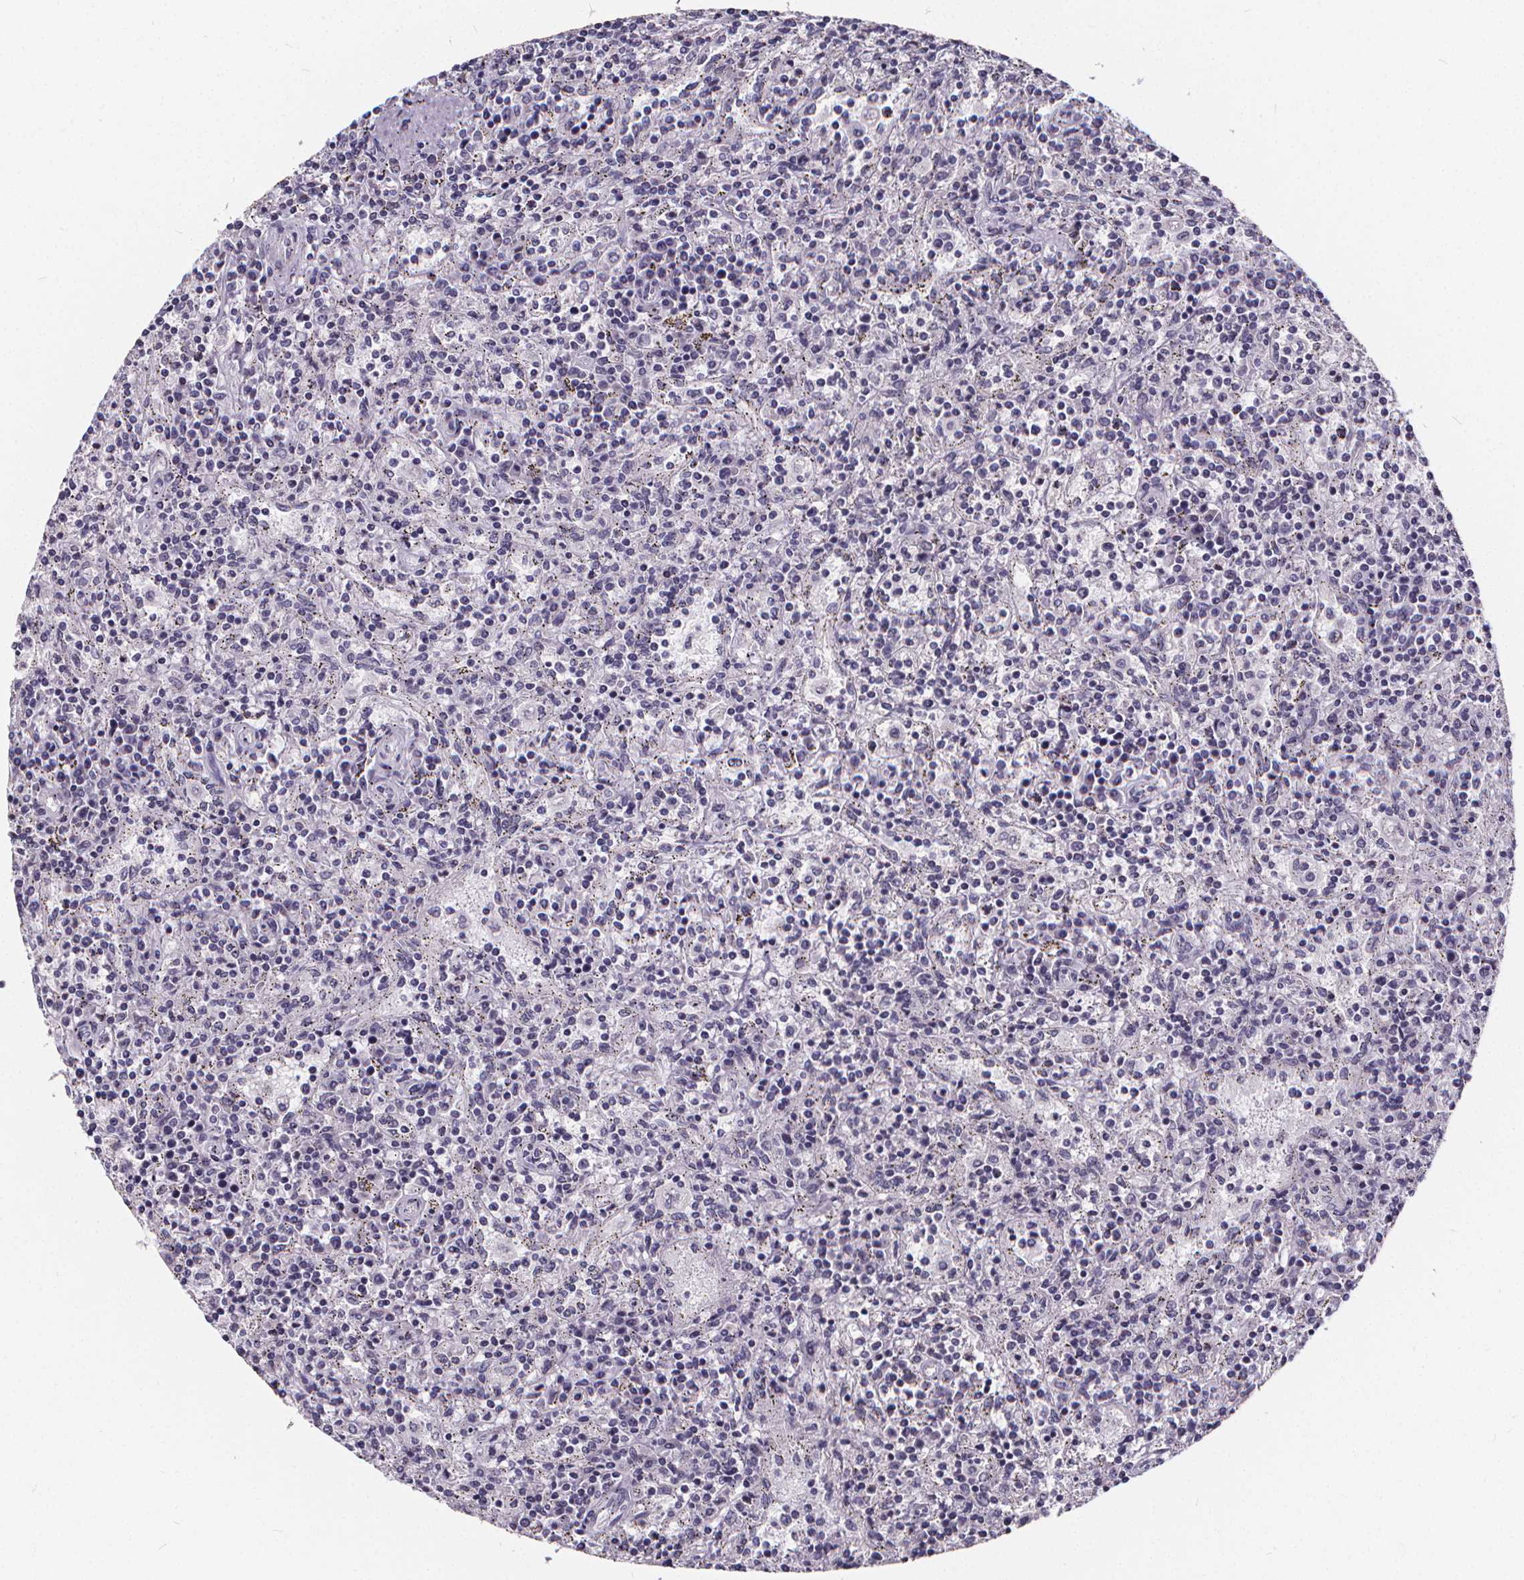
{"staining": {"intensity": "negative", "quantity": "none", "location": "none"}, "tissue": "lymphoma", "cell_type": "Tumor cells", "image_type": "cancer", "snomed": [{"axis": "morphology", "description": "Malignant lymphoma, non-Hodgkin's type, Low grade"}, {"axis": "topography", "description": "Spleen"}], "caption": "This is an immunohistochemistry (IHC) image of human low-grade malignant lymphoma, non-Hodgkin's type. There is no staining in tumor cells.", "gene": "SPEF2", "patient": {"sex": "male", "age": 62}}